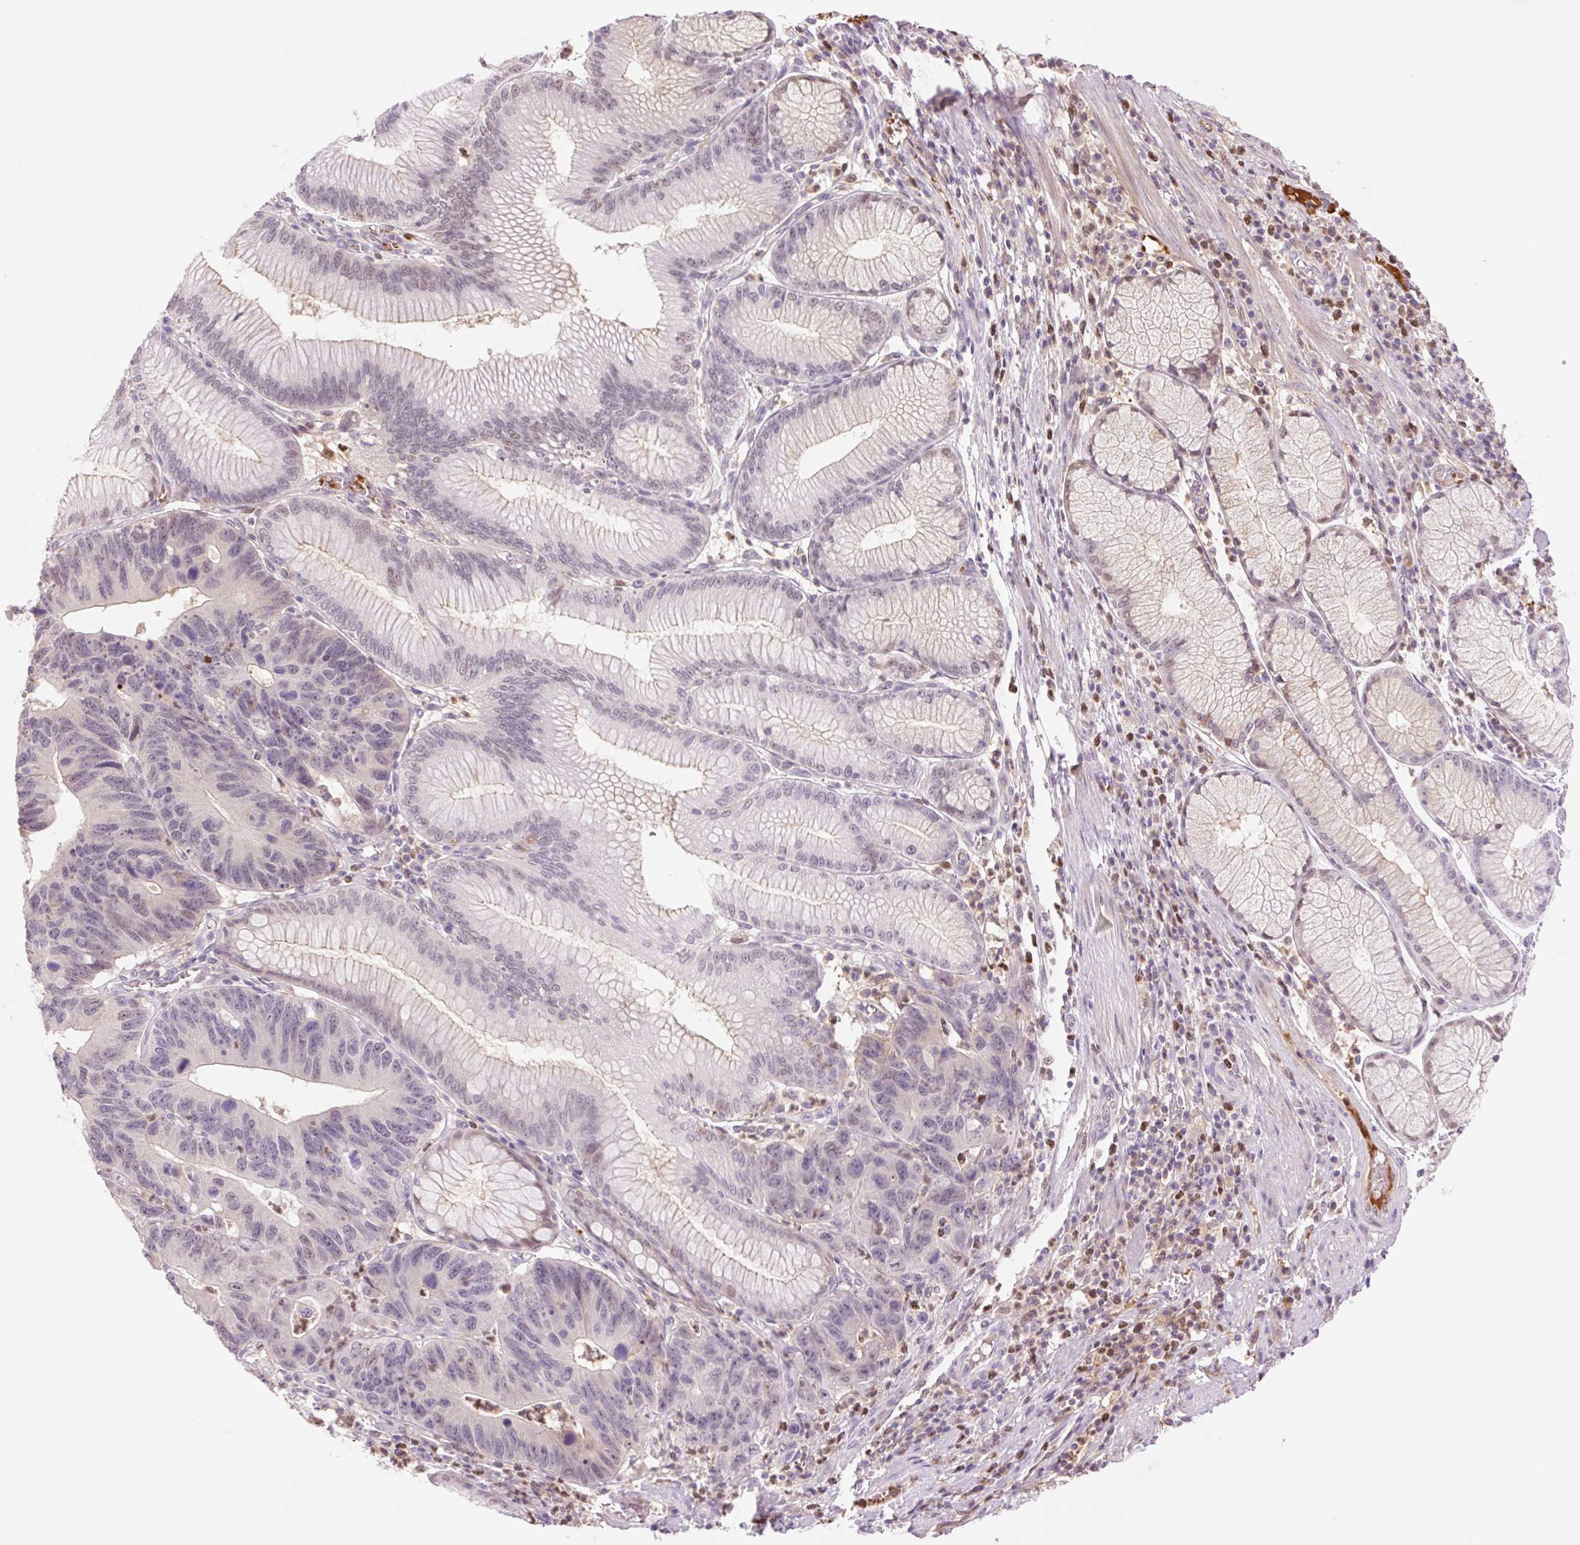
{"staining": {"intensity": "moderate", "quantity": "<25%", "location": "nuclear"}, "tissue": "stomach cancer", "cell_type": "Tumor cells", "image_type": "cancer", "snomed": [{"axis": "morphology", "description": "Adenocarcinoma, NOS"}, {"axis": "topography", "description": "Stomach"}], "caption": "The image shows immunohistochemical staining of stomach cancer. There is moderate nuclear positivity is seen in about <25% of tumor cells. The staining was performed using DAB (3,3'-diaminobenzidine), with brown indicating positive protein expression. Nuclei are stained blue with hematoxylin.", "gene": "HEBP1", "patient": {"sex": "male", "age": 59}}